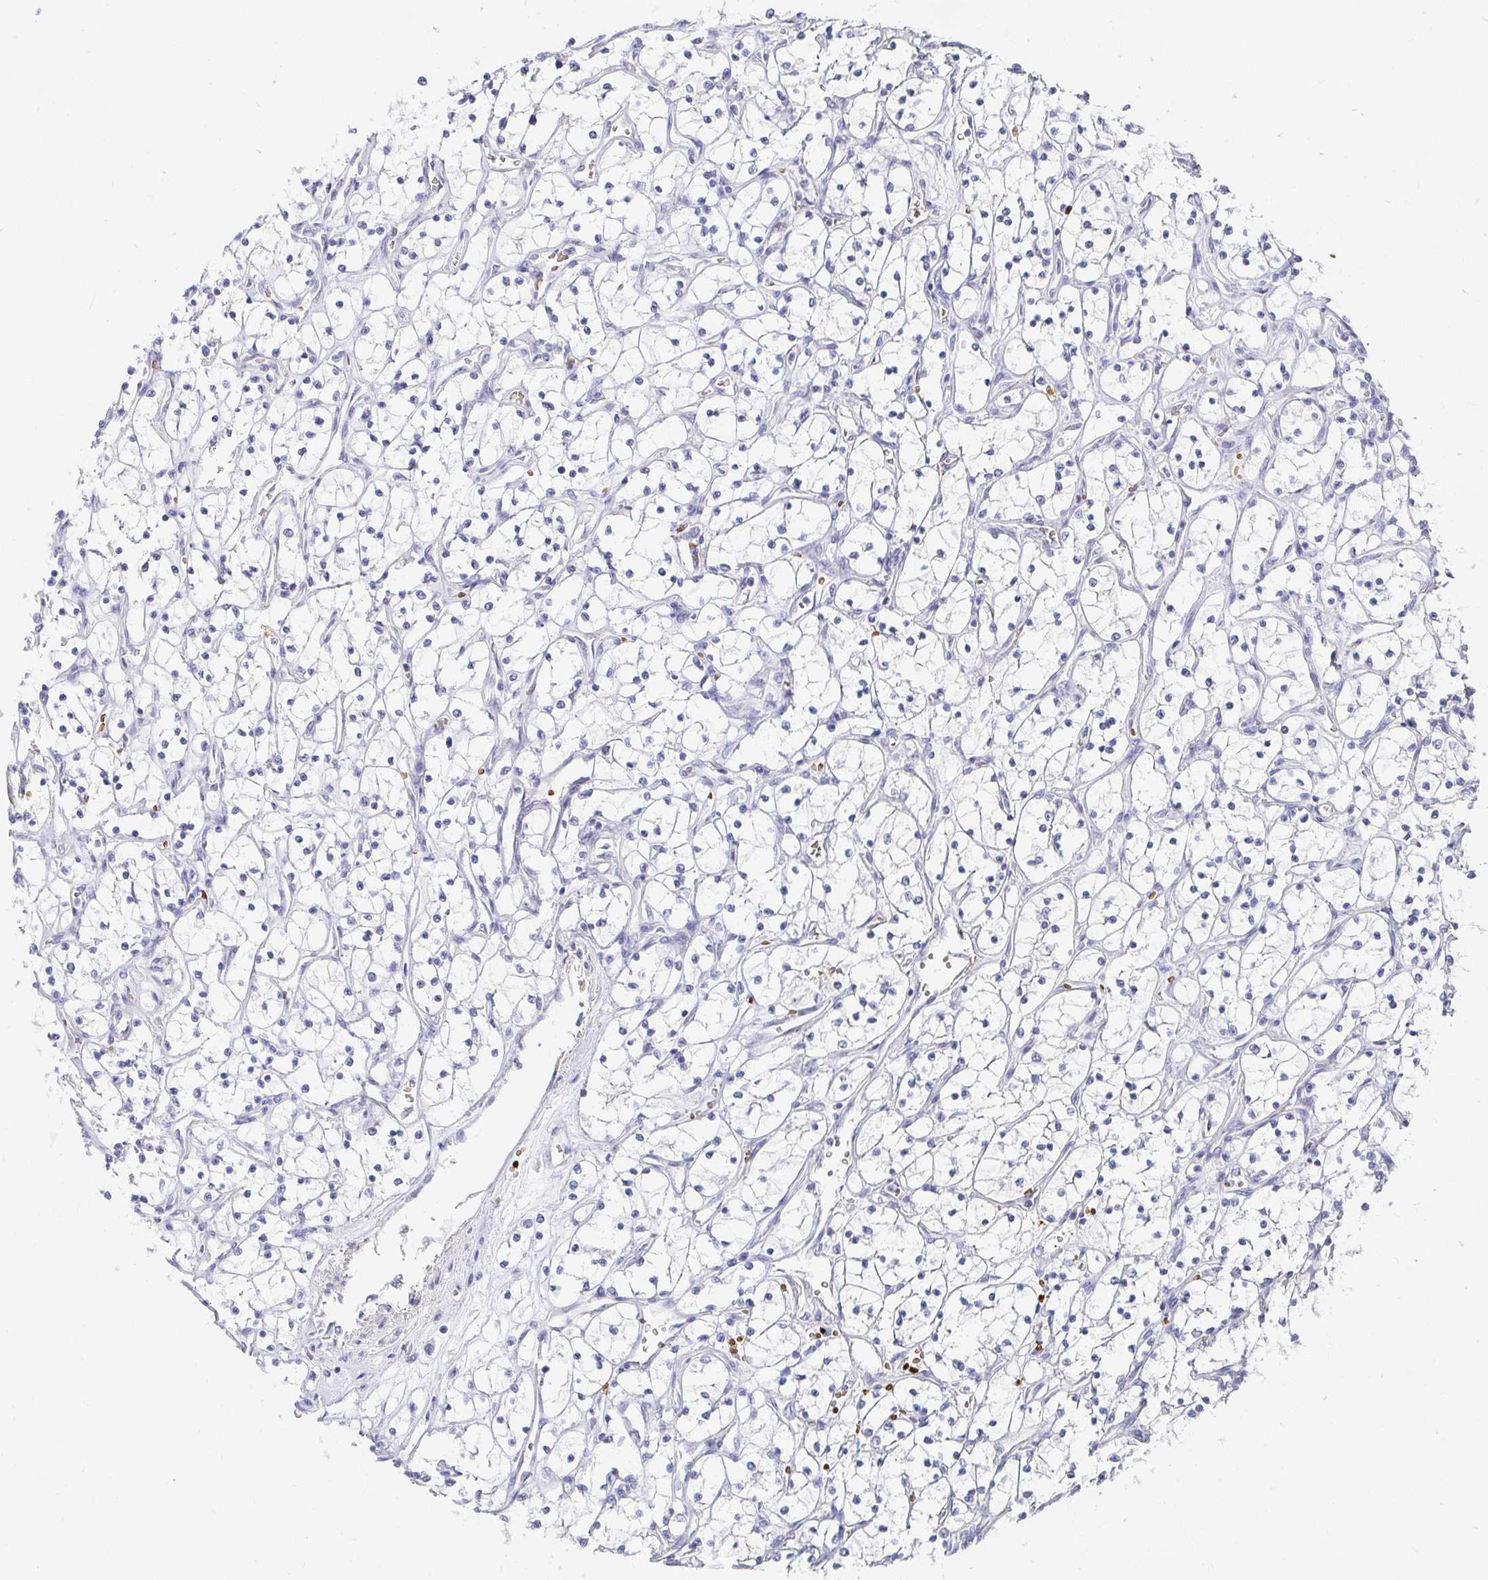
{"staining": {"intensity": "negative", "quantity": "none", "location": "none"}, "tissue": "renal cancer", "cell_type": "Tumor cells", "image_type": "cancer", "snomed": [{"axis": "morphology", "description": "Adenocarcinoma, NOS"}, {"axis": "topography", "description": "Kidney"}], "caption": "The image demonstrates no staining of tumor cells in renal cancer.", "gene": "FGF21", "patient": {"sex": "female", "age": 69}}